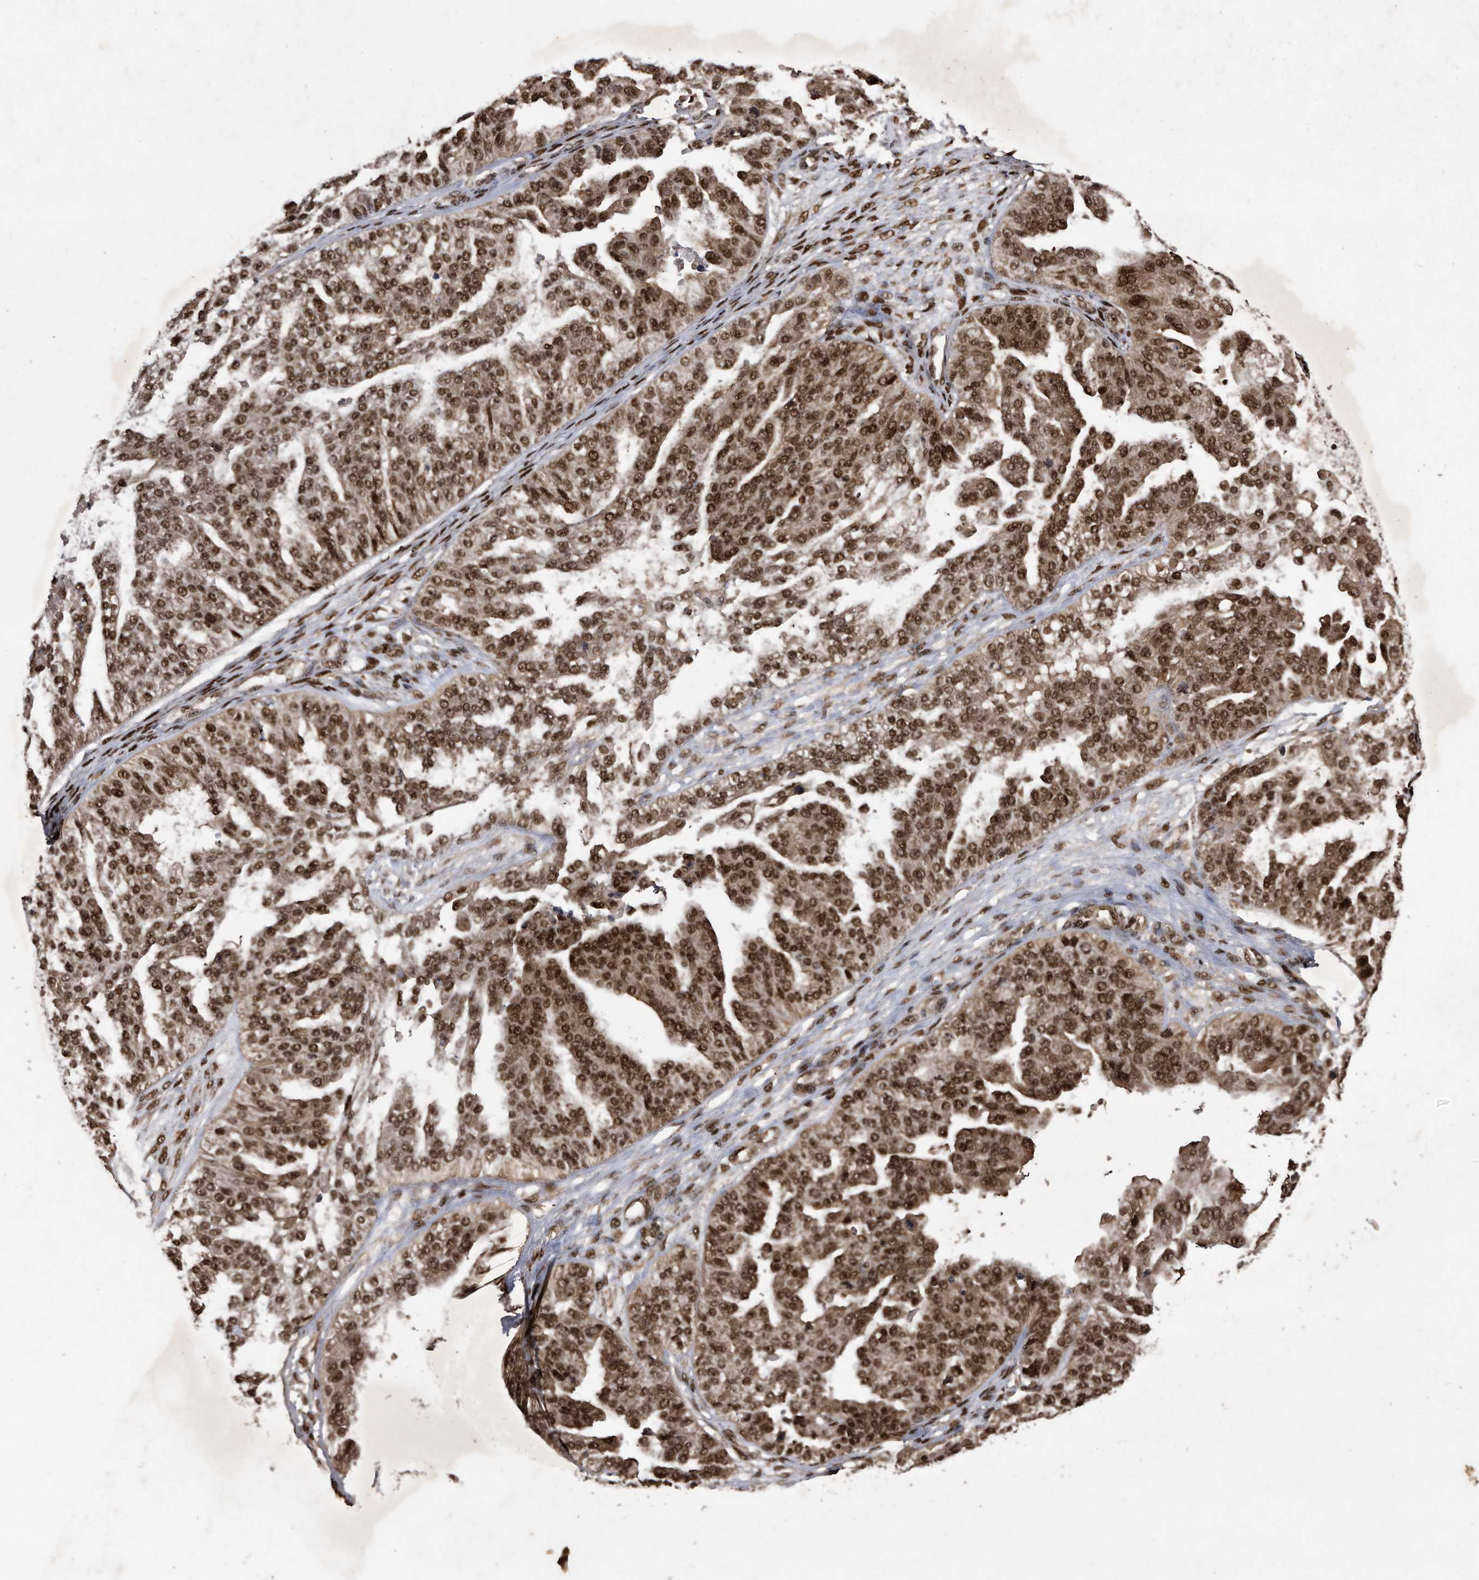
{"staining": {"intensity": "strong", "quantity": ">75%", "location": "cytoplasmic/membranous,nuclear"}, "tissue": "ovarian cancer", "cell_type": "Tumor cells", "image_type": "cancer", "snomed": [{"axis": "morphology", "description": "Cystadenocarcinoma, serous, NOS"}, {"axis": "topography", "description": "Ovary"}], "caption": "Strong cytoplasmic/membranous and nuclear protein staining is seen in approximately >75% of tumor cells in ovarian serous cystadenocarcinoma.", "gene": "RAD23B", "patient": {"sex": "female", "age": 58}}